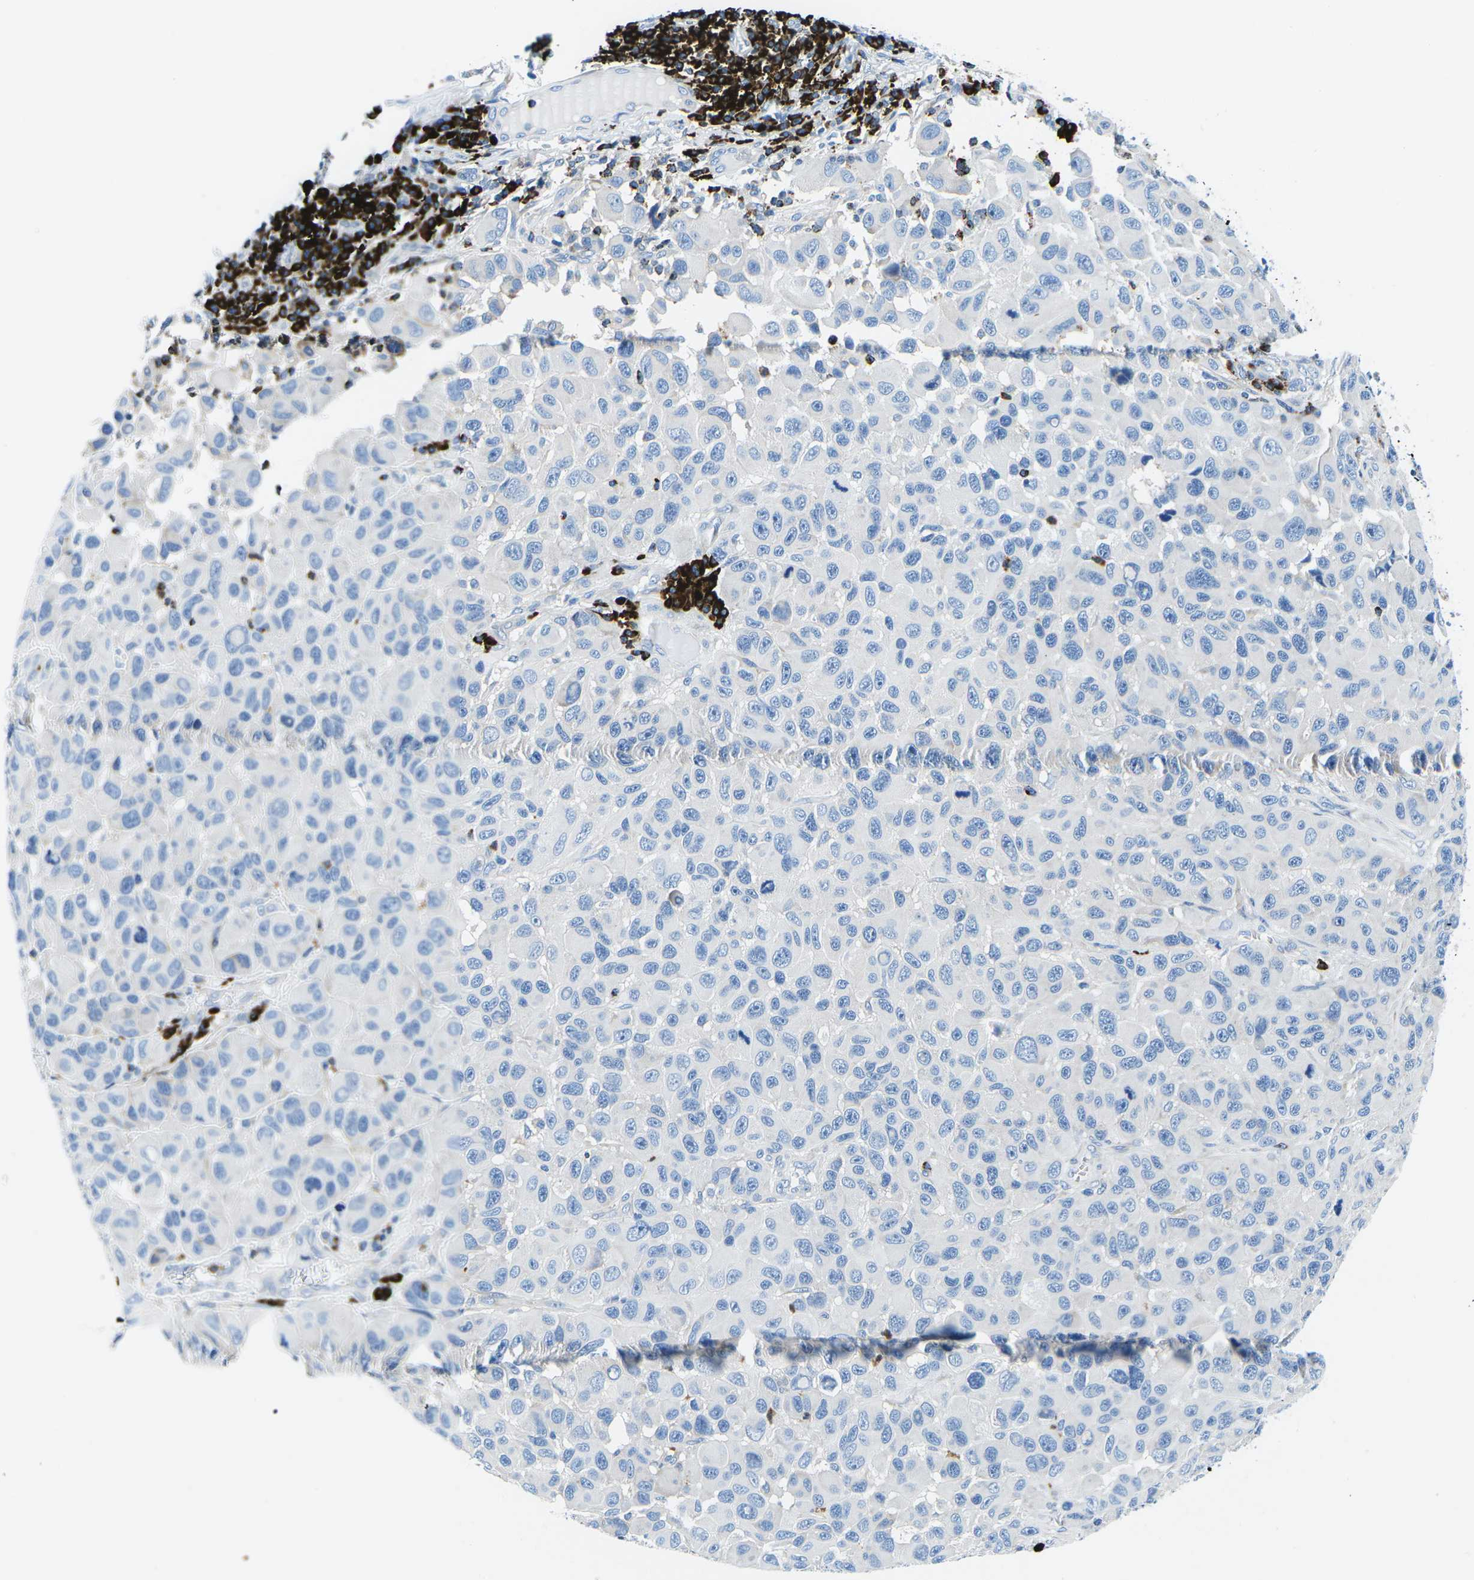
{"staining": {"intensity": "negative", "quantity": "none", "location": "none"}, "tissue": "melanoma", "cell_type": "Tumor cells", "image_type": "cancer", "snomed": [{"axis": "morphology", "description": "Malignant melanoma, NOS"}, {"axis": "topography", "description": "Skin"}], "caption": "This is an immunohistochemistry (IHC) histopathology image of melanoma. There is no positivity in tumor cells.", "gene": "MC4R", "patient": {"sex": "male", "age": 53}}